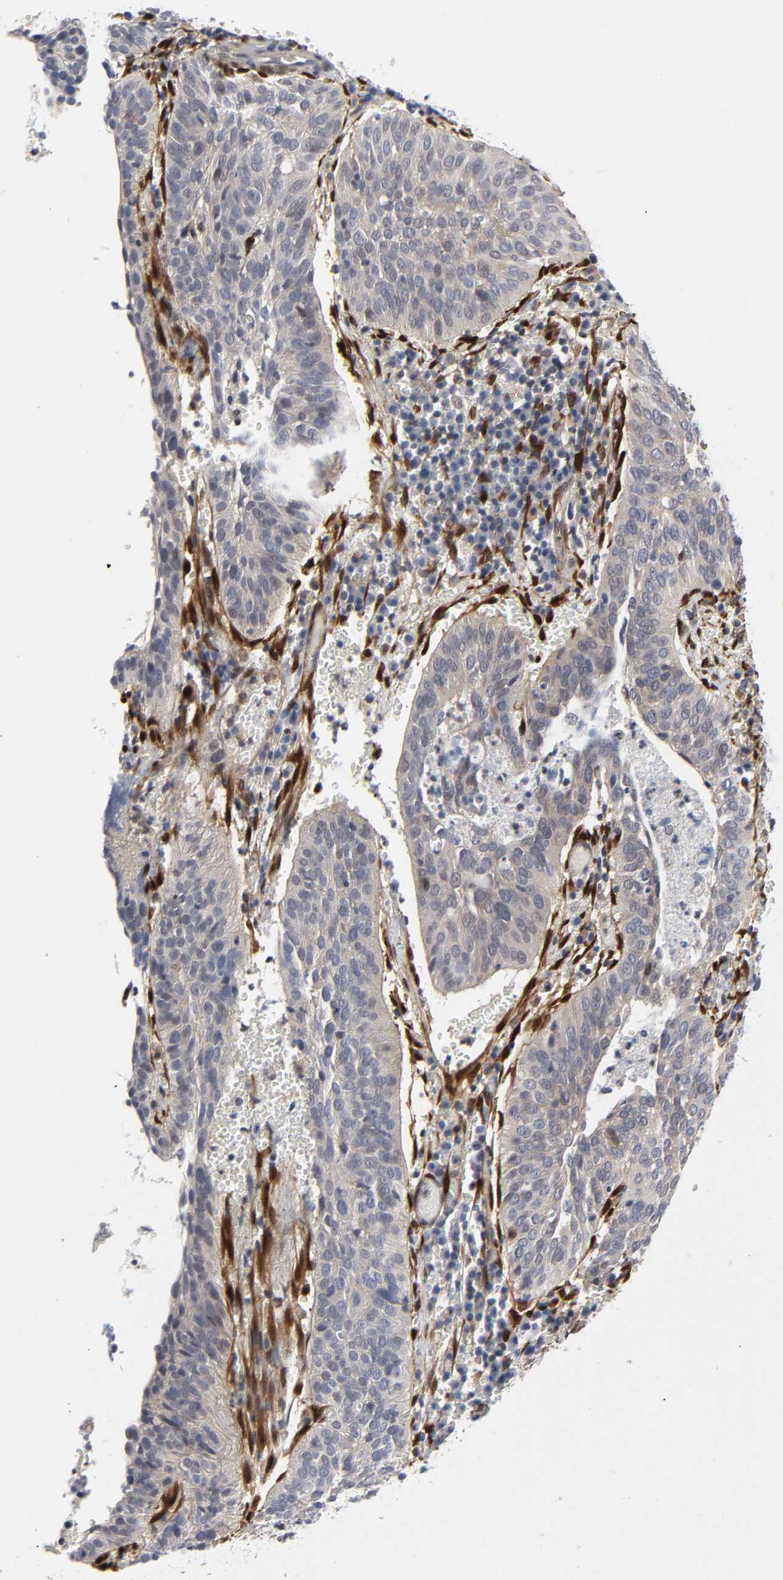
{"staining": {"intensity": "weak", "quantity": ">75%", "location": "cytoplasmic/membranous"}, "tissue": "cervical cancer", "cell_type": "Tumor cells", "image_type": "cancer", "snomed": [{"axis": "morphology", "description": "Squamous cell carcinoma, NOS"}, {"axis": "topography", "description": "Cervix"}], "caption": "Immunohistochemical staining of cervical squamous cell carcinoma exhibits low levels of weak cytoplasmic/membranous protein positivity in about >75% of tumor cells. Using DAB (3,3'-diaminobenzidine) (brown) and hematoxylin (blue) stains, captured at high magnification using brightfield microscopy.", "gene": "PTEN", "patient": {"sex": "female", "age": 39}}